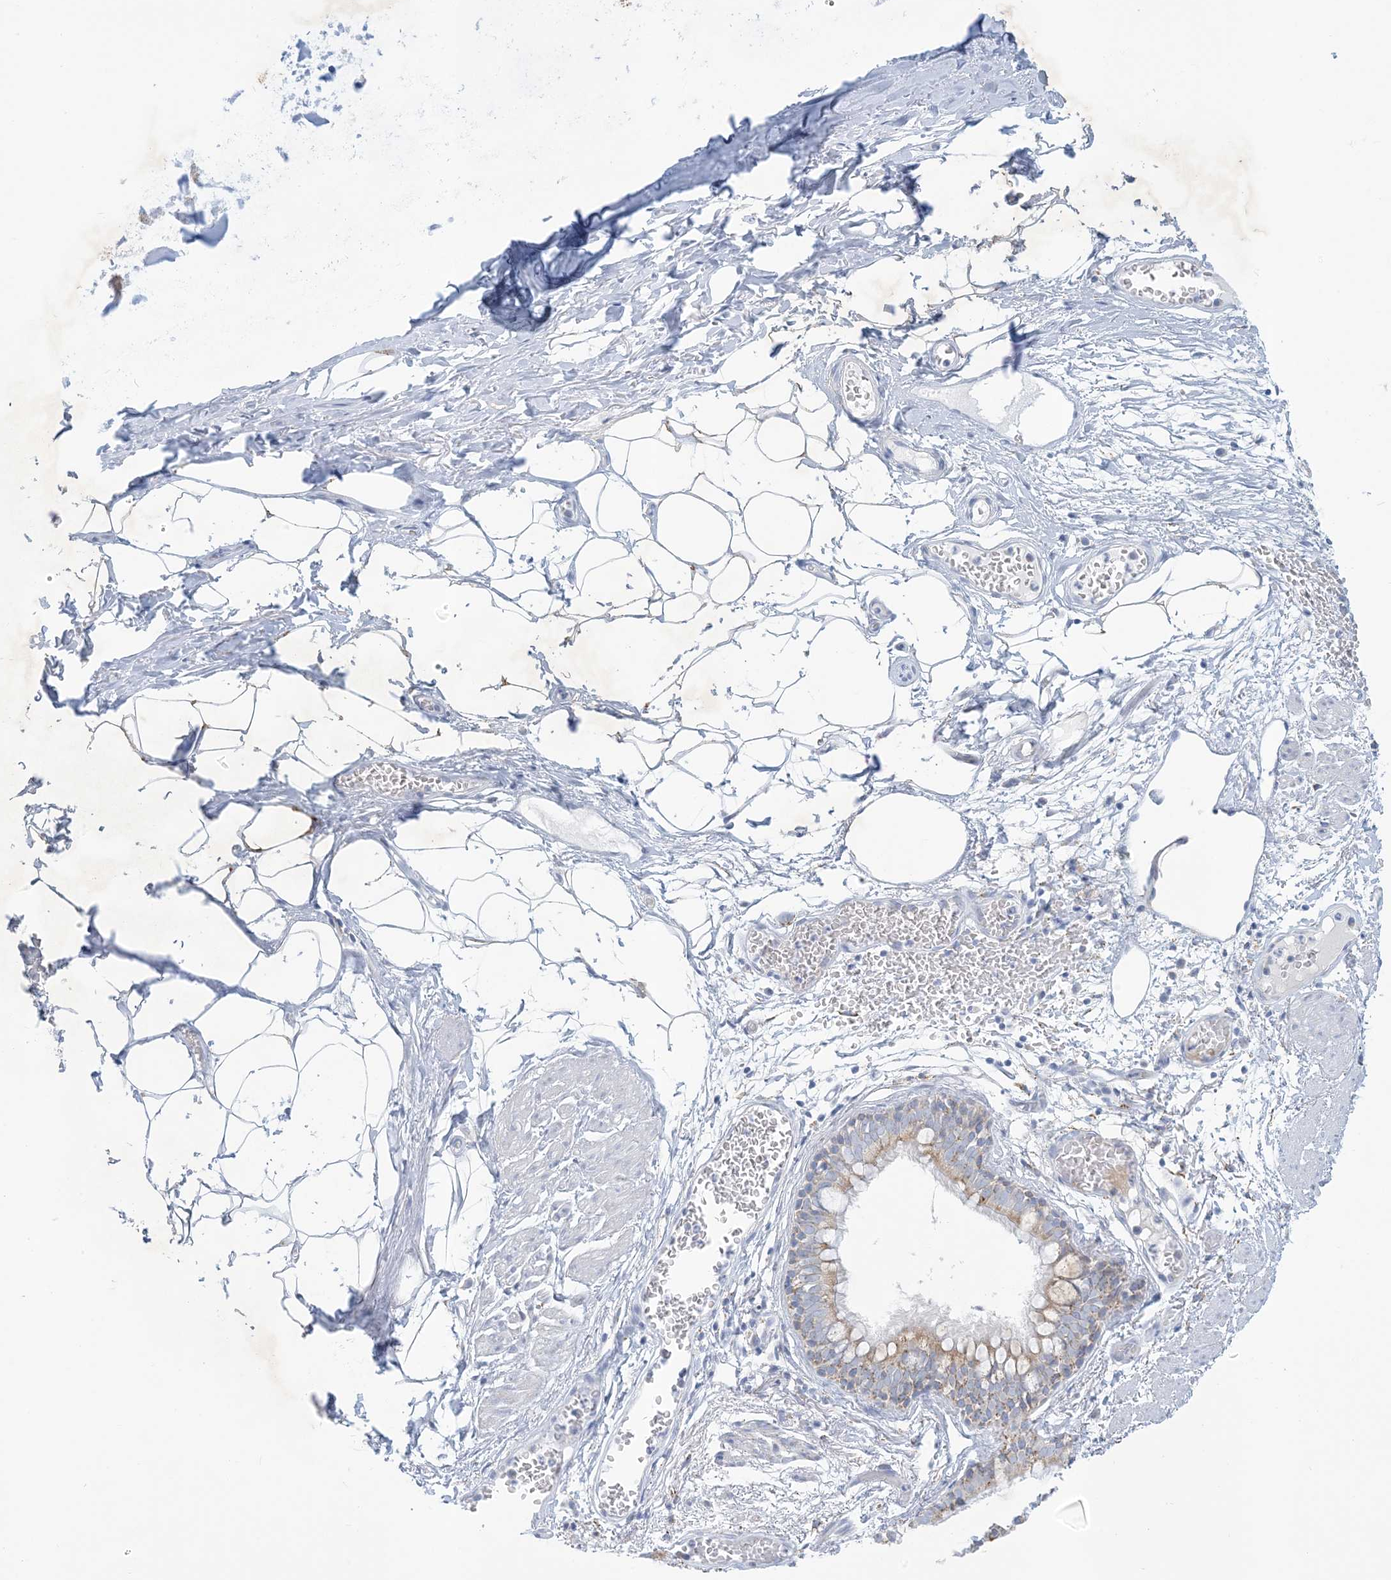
{"staining": {"intensity": "moderate", "quantity": ">75%", "location": "cytoplasmic/membranous"}, "tissue": "bronchus", "cell_type": "Respiratory epithelial cells", "image_type": "normal", "snomed": [{"axis": "morphology", "description": "Normal tissue, NOS"}, {"axis": "topography", "description": "Bronchus"}, {"axis": "topography", "description": "Lung"}], "caption": "IHC photomicrograph of benign bronchus: human bronchus stained using immunohistochemistry shows medium levels of moderate protein expression localized specifically in the cytoplasmic/membranous of respiratory epithelial cells, appearing as a cytoplasmic/membranous brown color.", "gene": "ZDHHC4", "patient": {"sex": "male", "age": 56}}